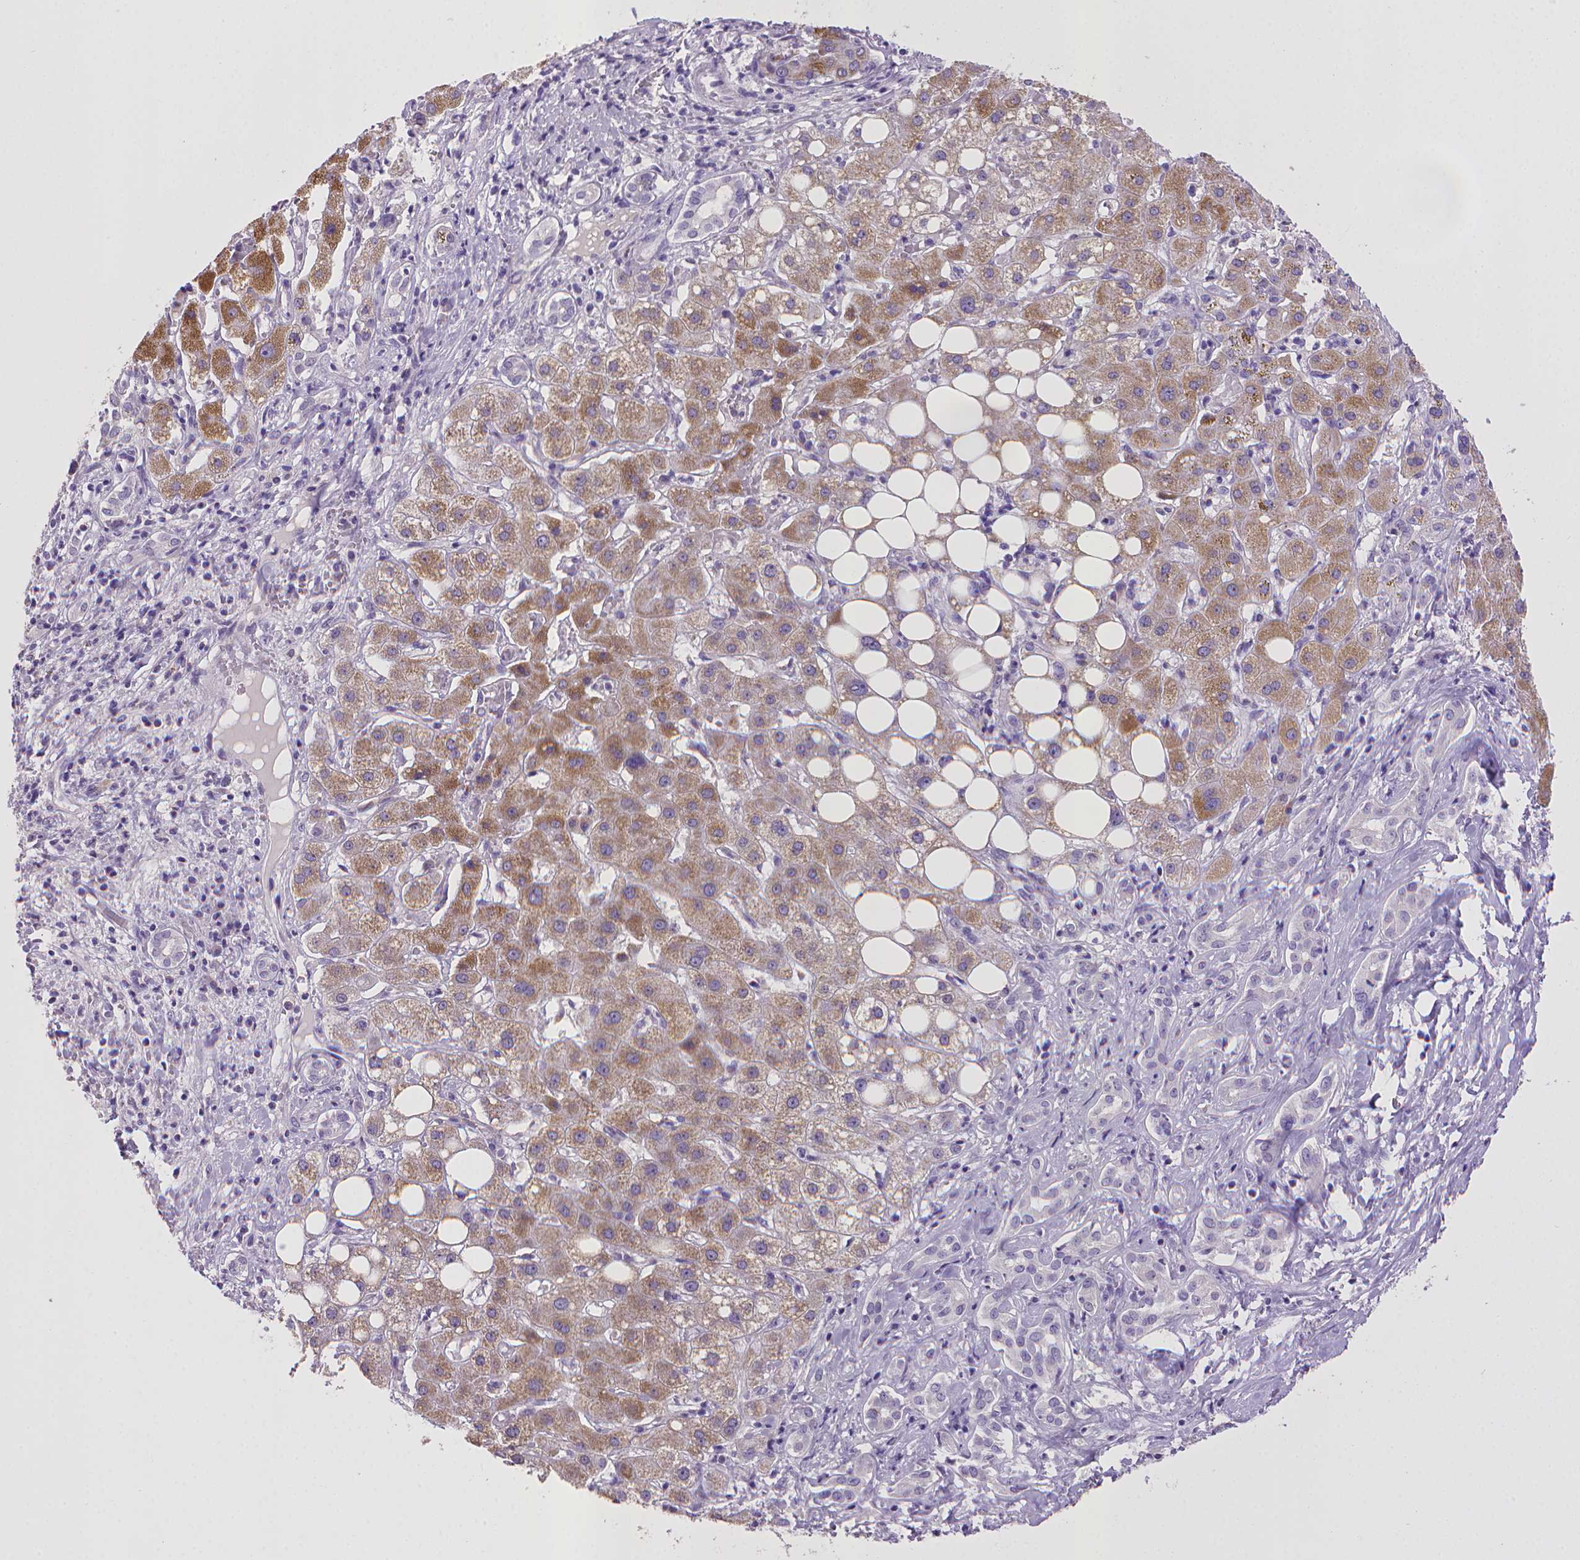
{"staining": {"intensity": "moderate", "quantity": "25%-75%", "location": "cytoplasmic/membranous"}, "tissue": "liver cancer", "cell_type": "Tumor cells", "image_type": "cancer", "snomed": [{"axis": "morphology", "description": "Carcinoma, Hepatocellular, NOS"}, {"axis": "topography", "description": "Liver"}], "caption": "Hepatocellular carcinoma (liver) stained with DAB (3,3'-diaminobenzidine) IHC exhibits medium levels of moderate cytoplasmic/membranous staining in about 25%-75% of tumor cells.", "gene": "KMO", "patient": {"sex": "male", "age": 65}}